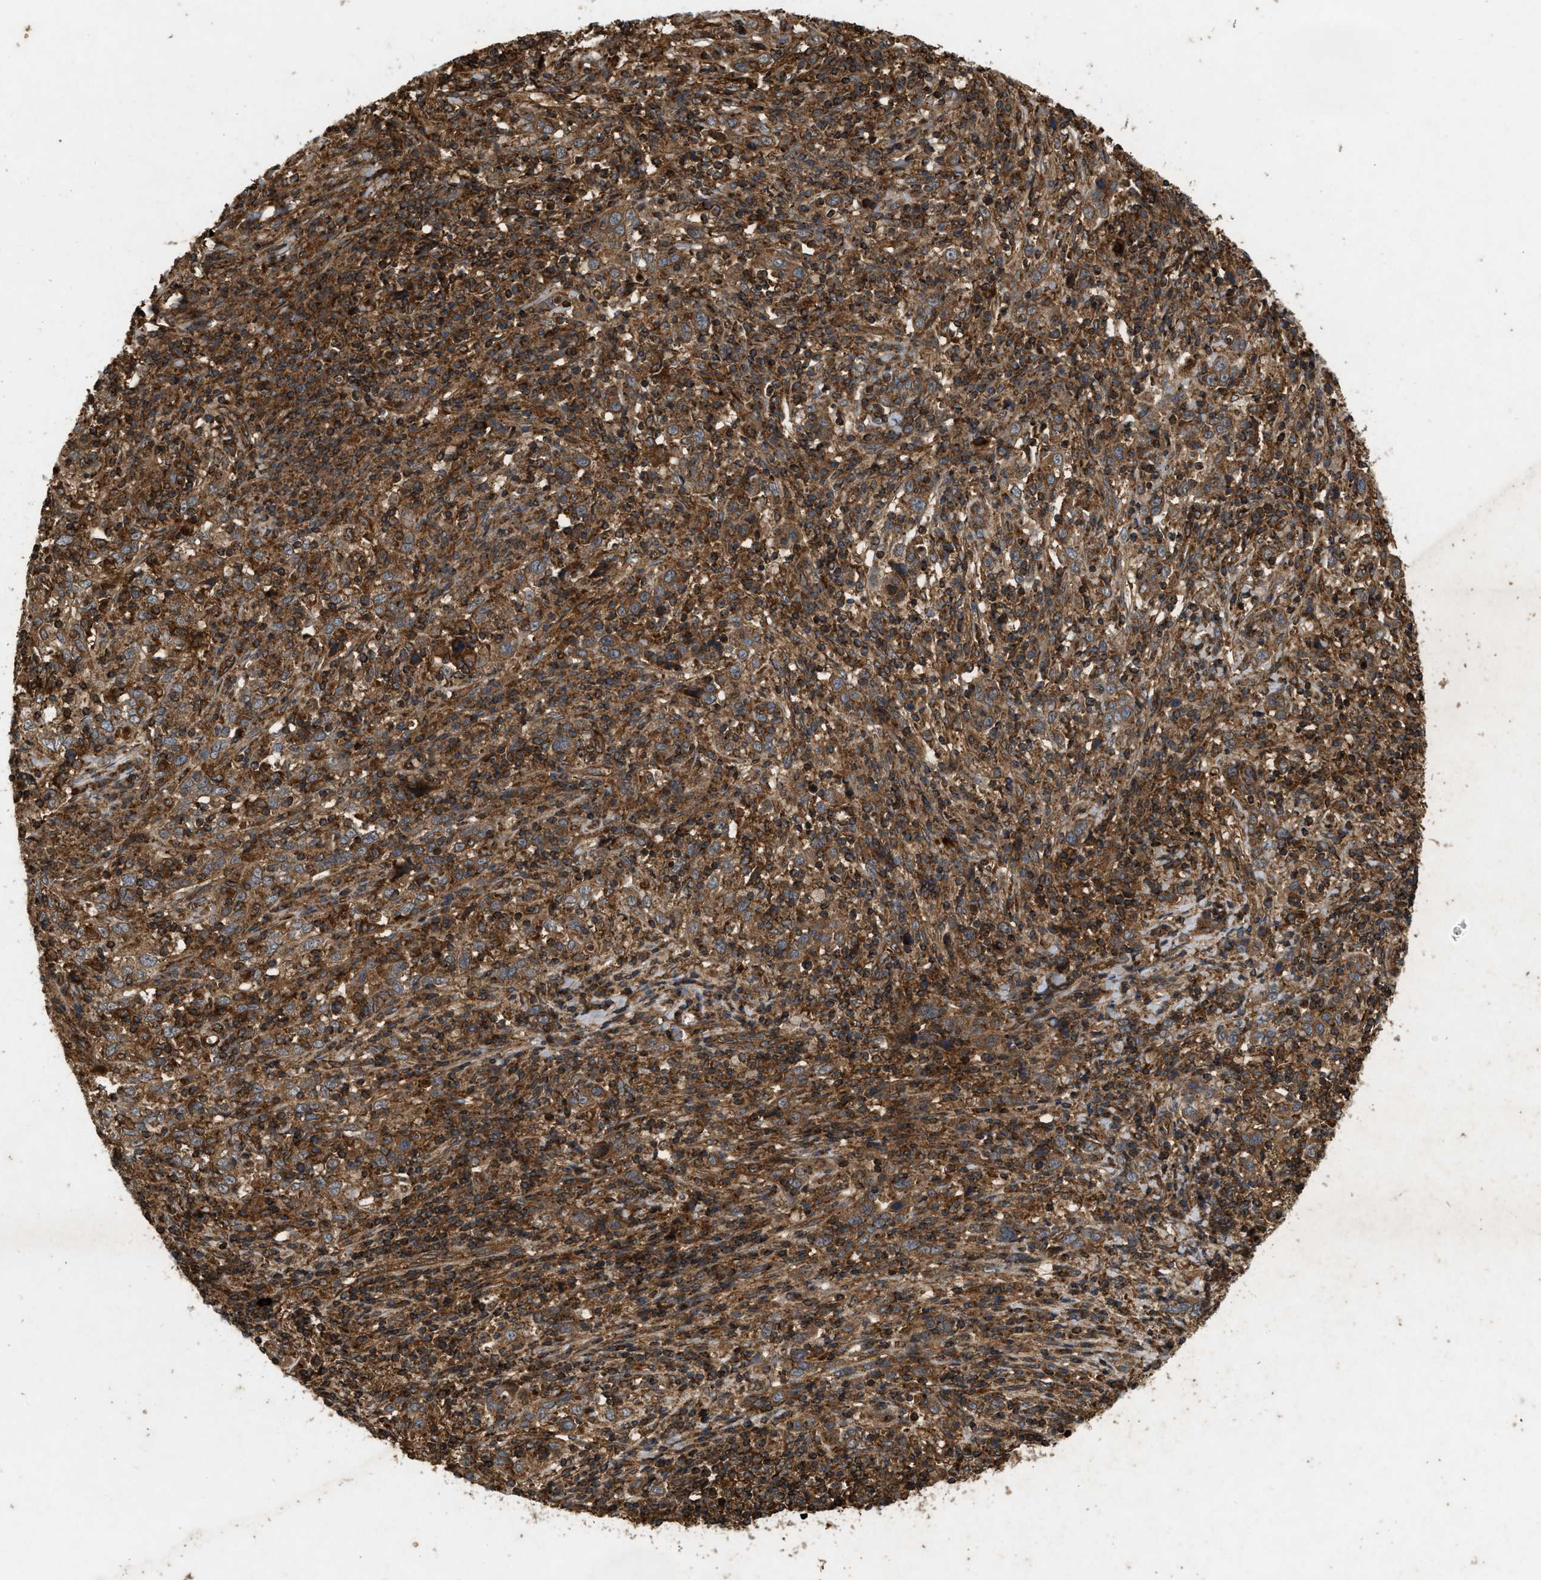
{"staining": {"intensity": "strong", "quantity": ">75%", "location": "cytoplasmic/membranous"}, "tissue": "cervical cancer", "cell_type": "Tumor cells", "image_type": "cancer", "snomed": [{"axis": "morphology", "description": "Squamous cell carcinoma, NOS"}, {"axis": "topography", "description": "Cervix"}], "caption": "Cervical cancer (squamous cell carcinoma) stained with a brown dye demonstrates strong cytoplasmic/membranous positive positivity in about >75% of tumor cells.", "gene": "GNB4", "patient": {"sex": "female", "age": 46}}